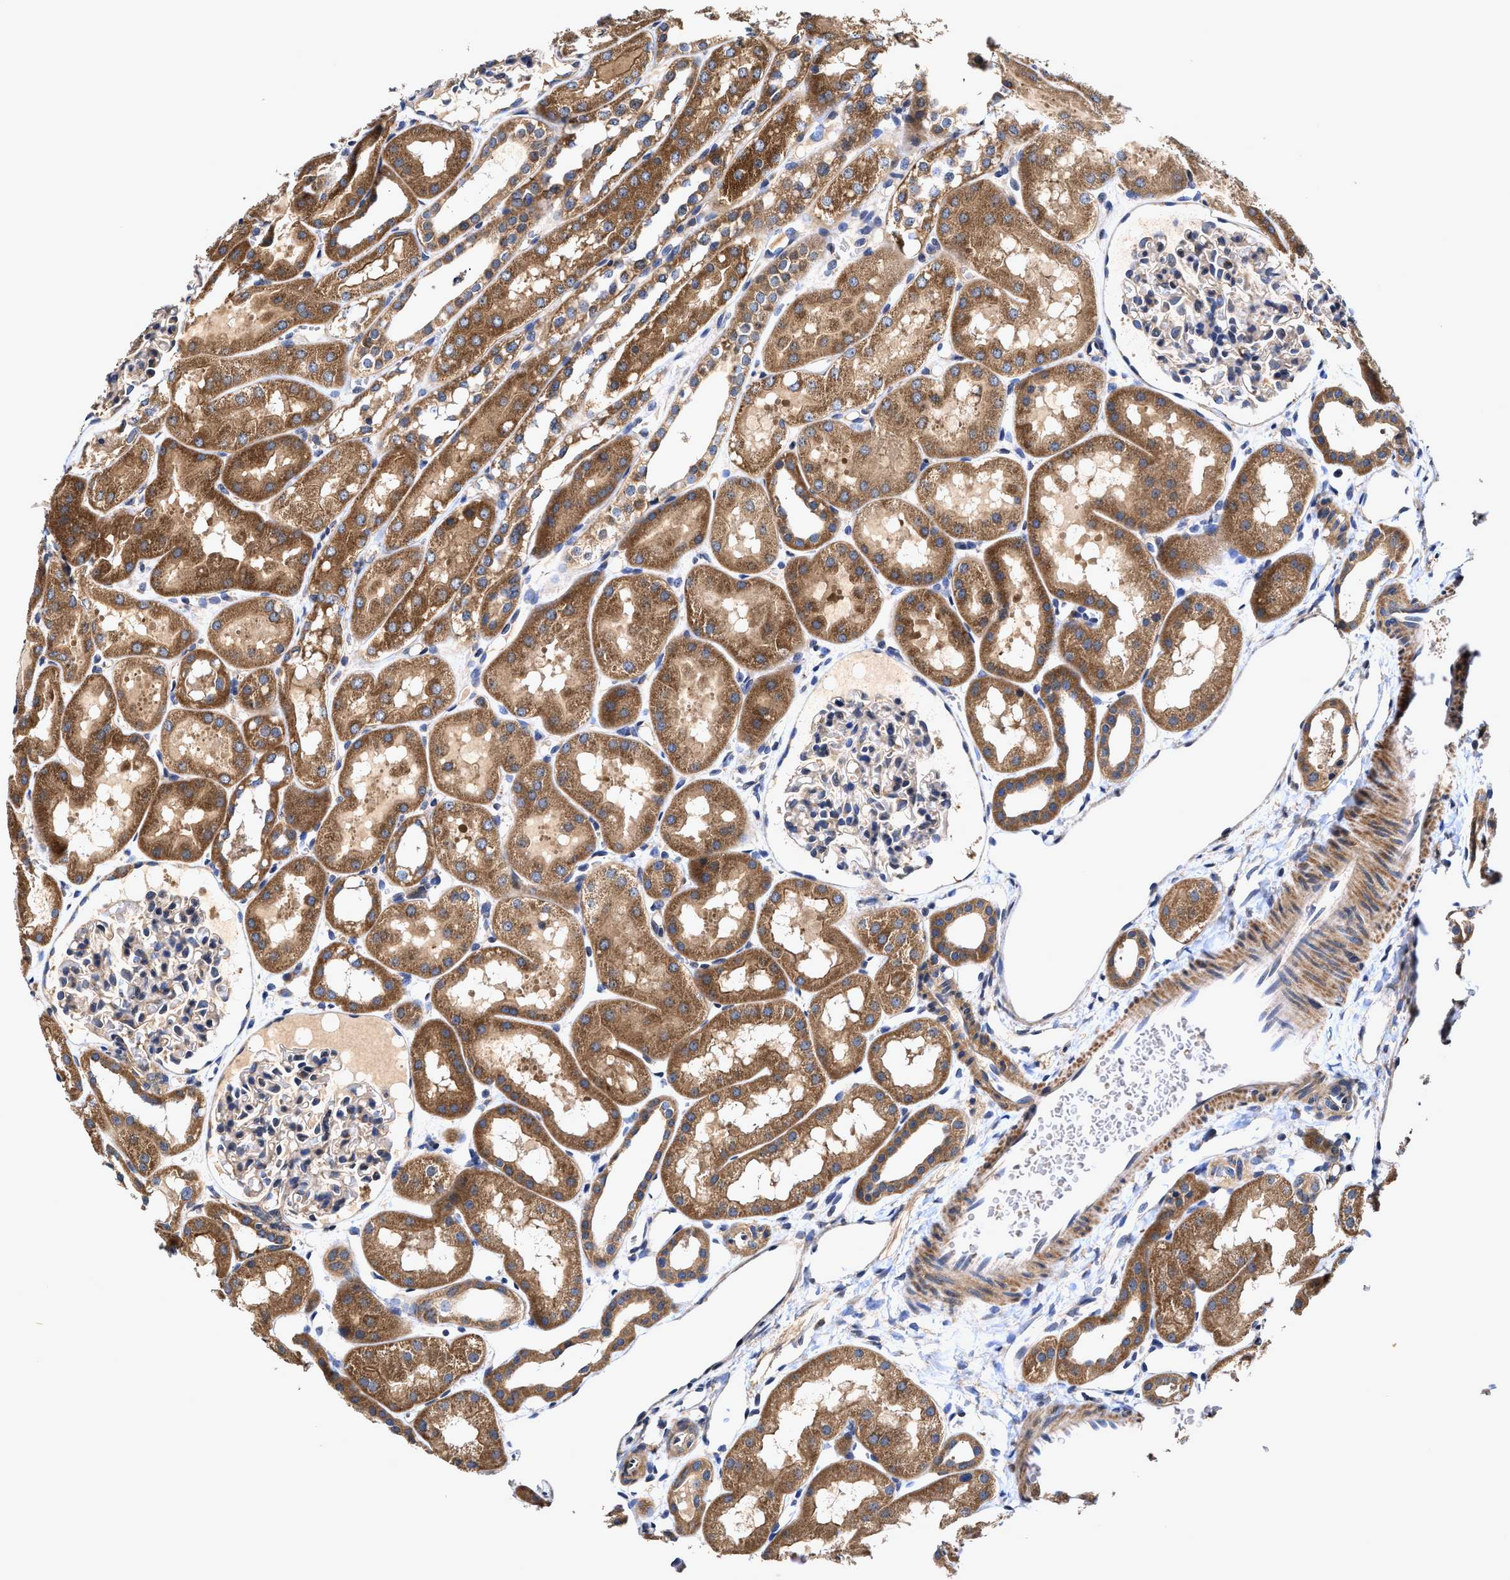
{"staining": {"intensity": "weak", "quantity": "25%-75%", "location": "cytoplasmic/membranous"}, "tissue": "kidney", "cell_type": "Cells in glomeruli", "image_type": "normal", "snomed": [{"axis": "morphology", "description": "Normal tissue, NOS"}, {"axis": "topography", "description": "Kidney"}, {"axis": "topography", "description": "Urinary bladder"}], "caption": "Cells in glomeruli demonstrate low levels of weak cytoplasmic/membranous expression in approximately 25%-75% of cells in benign human kidney.", "gene": "EFNA4", "patient": {"sex": "male", "age": 16}}